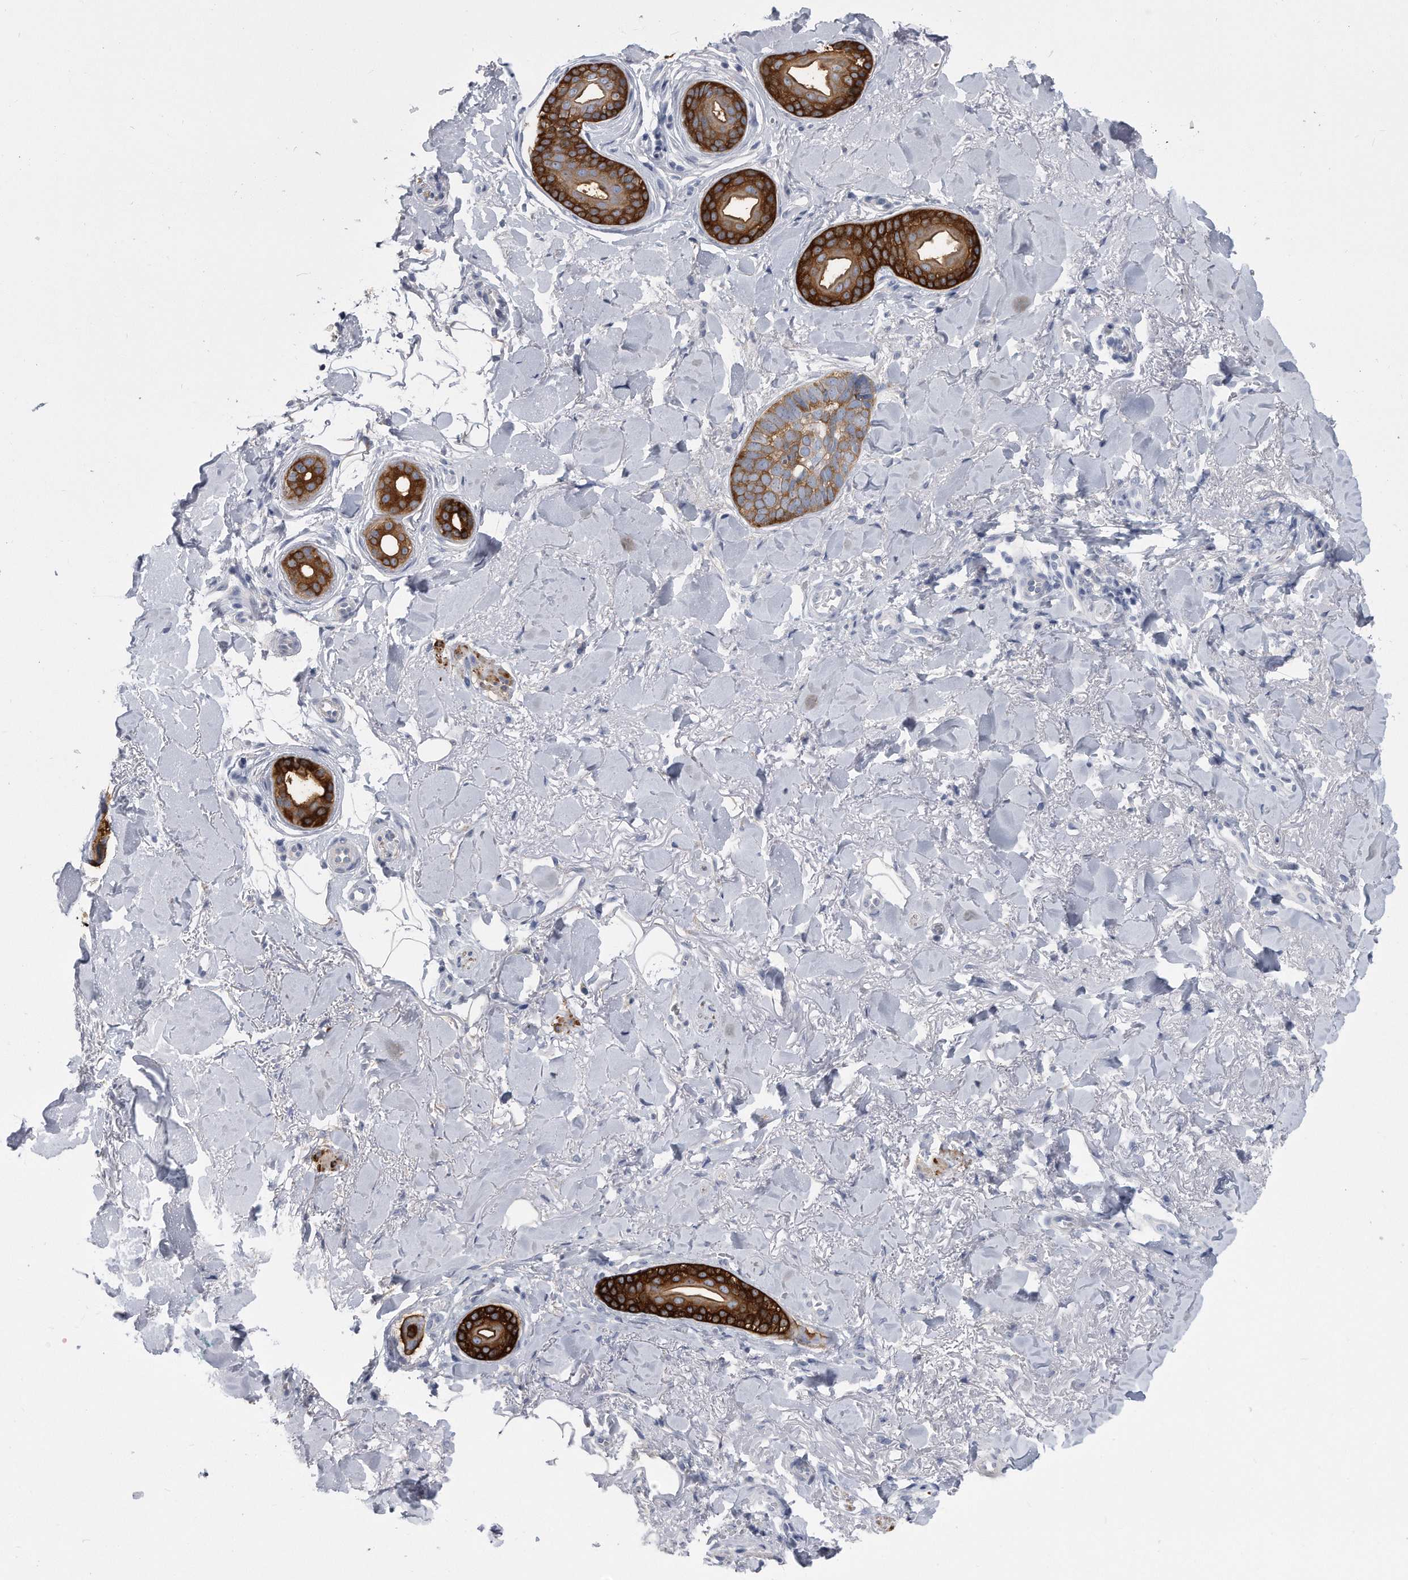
{"staining": {"intensity": "strong", "quantity": "25%-75%", "location": "cytoplasmic/membranous"}, "tissue": "skin cancer", "cell_type": "Tumor cells", "image_type": "cancer", "snomed": [{"axis": "morphology", "description": "Basal cell carcinoma"}, {"axis": "topography", "description": "Skin"}], "caption": "Immunohistochemistry (IHC) of skin cancer demonstrates high levels of strong cytoplasmic/membranous positivity in approximately 25%-75% of tumor cells.", "gene": "PYGB", "patient": {"sex": "female", "age": 82}}